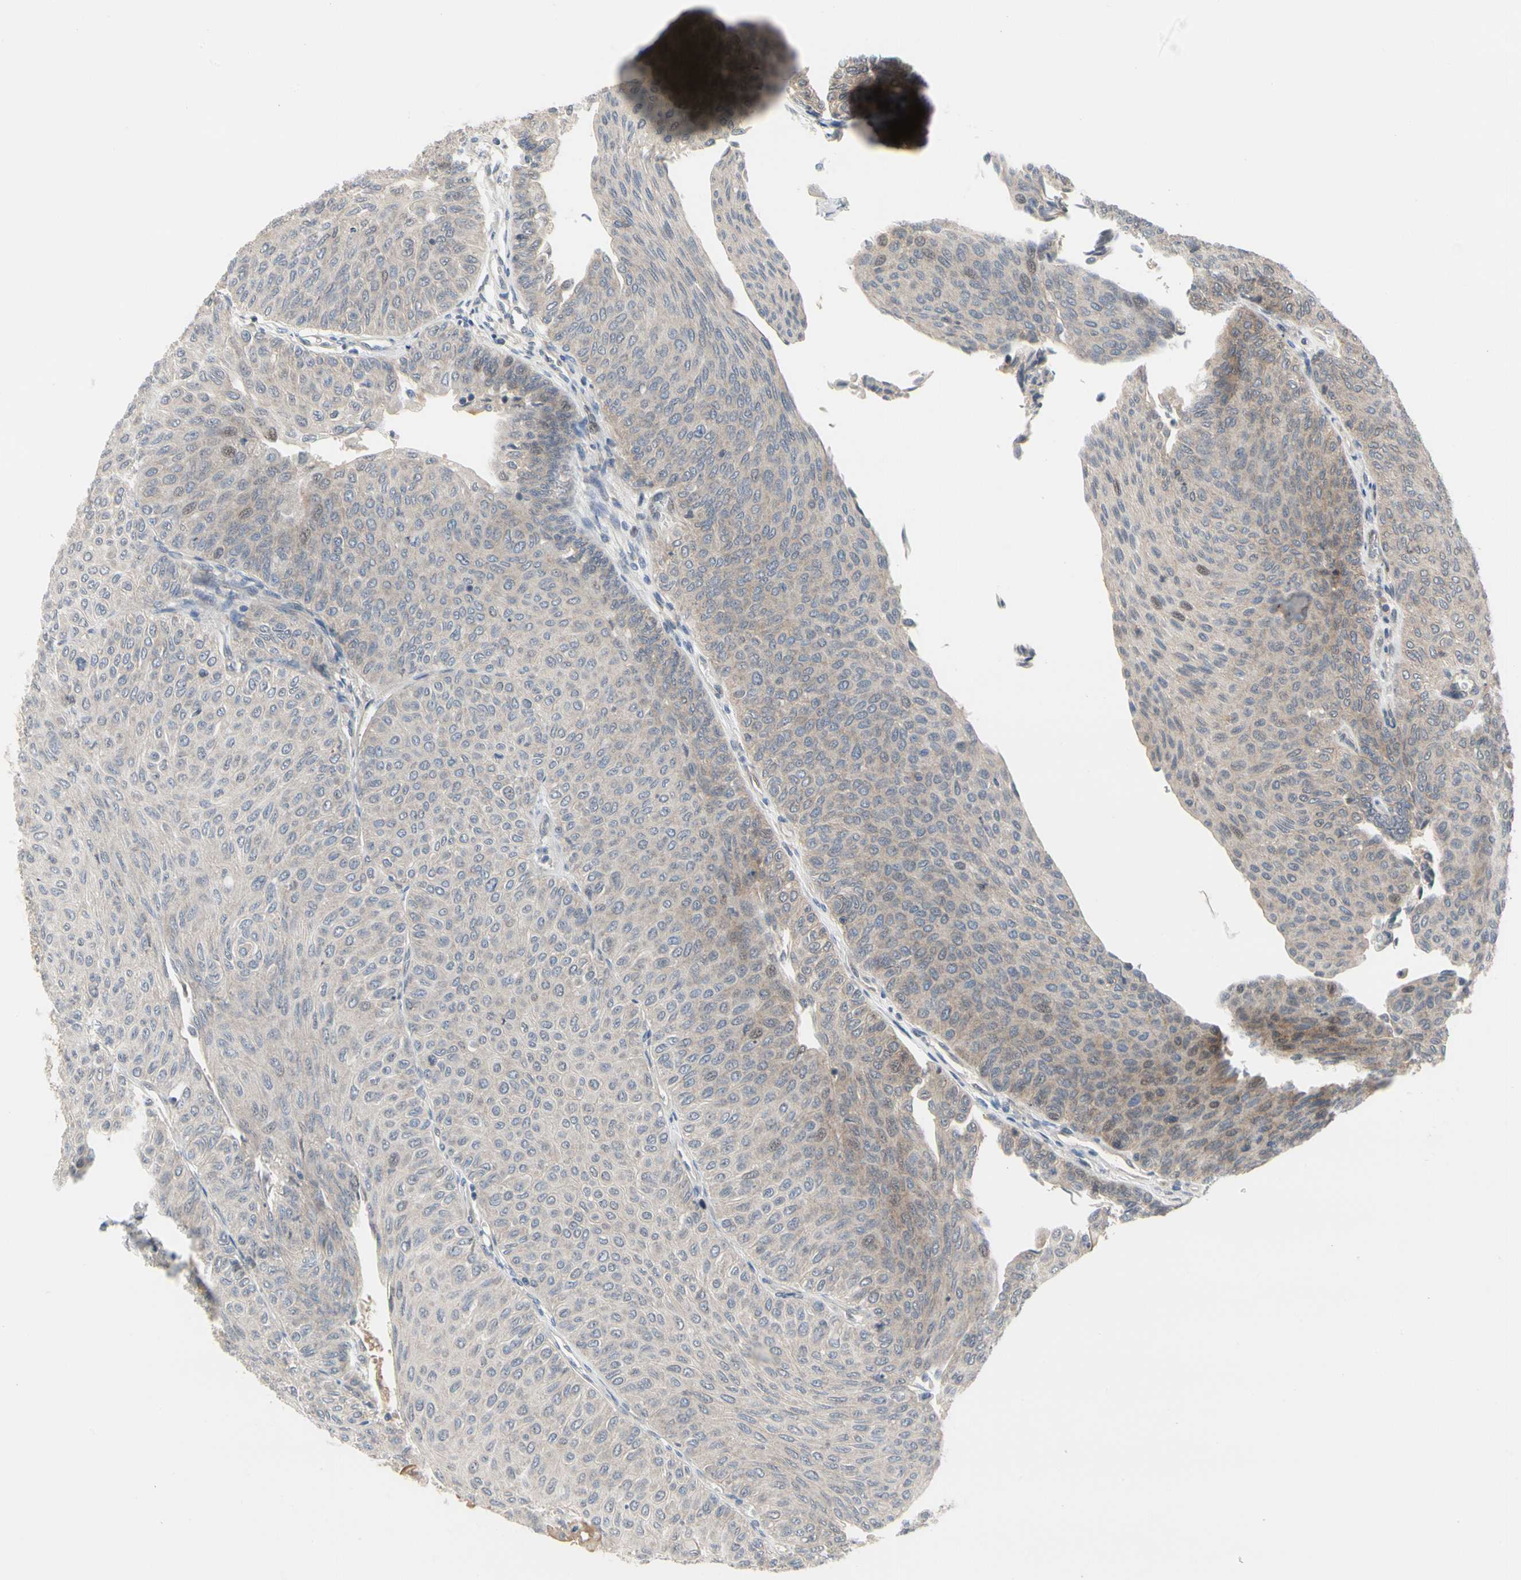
{"staining": {"intensity": "weak", "quantity": ">75%", "location": "cytoplasmic/membranous"}, "tissue": "urothelial cancer", "cell_type": "Tumor cells", "image_type": "cancer", "snomed": [{"axis": "morphology", "description": "Urothelial carcinoma, Low grade"}, {"axis": "topography", "description": "Urinary bladder"}], "caption": "A micrograph of human low-grade urothelial carcinoma stained for a protein demonstrates weak cytoplasmic/membranous brown staining in tumor cells.", "gene": "CDK5", "patient": {"sex": "male", "age": 78}}